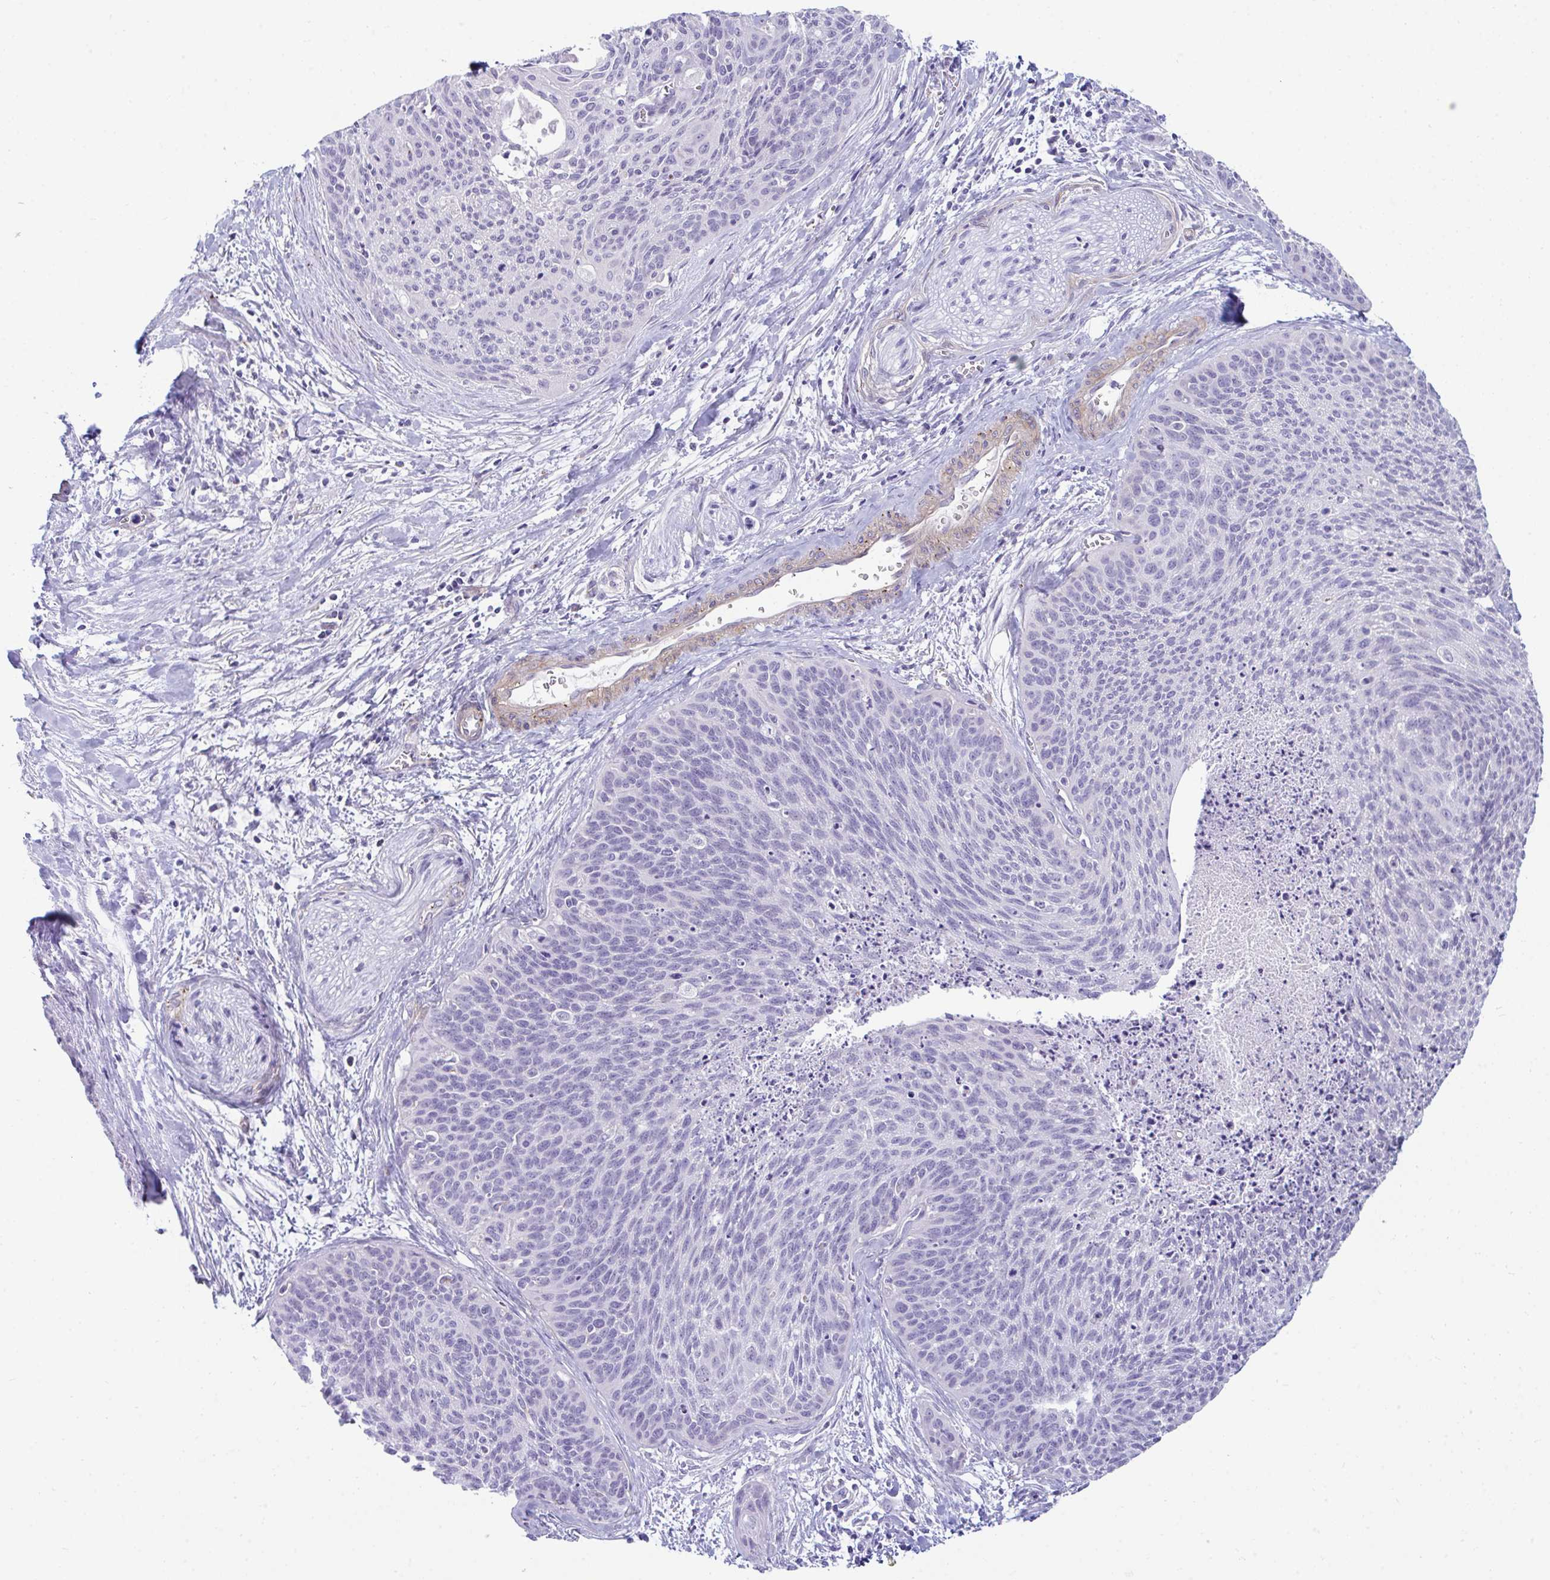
{"staining": {"intensity": "negative", "quantity": "none", "location": "none"}, "tissue": "cervical cancer", "cell_type": "Tumor cells", "image_type": "cancer", "snomed": [{"axis": "morphology", "description": "Squamous cell carcinoma, NOS"}, {"axis": "topography", "description": "Cervix"}], "caption": "High magnification brightfield microscopy of squamous cell carcinoma (cervical) stained with DAB (brown) and counterstained with hematoxylin (blue): tumor cells show no significant expression.", "gene": "UBL3", "patient": {"sex": "female", "age": 55}}